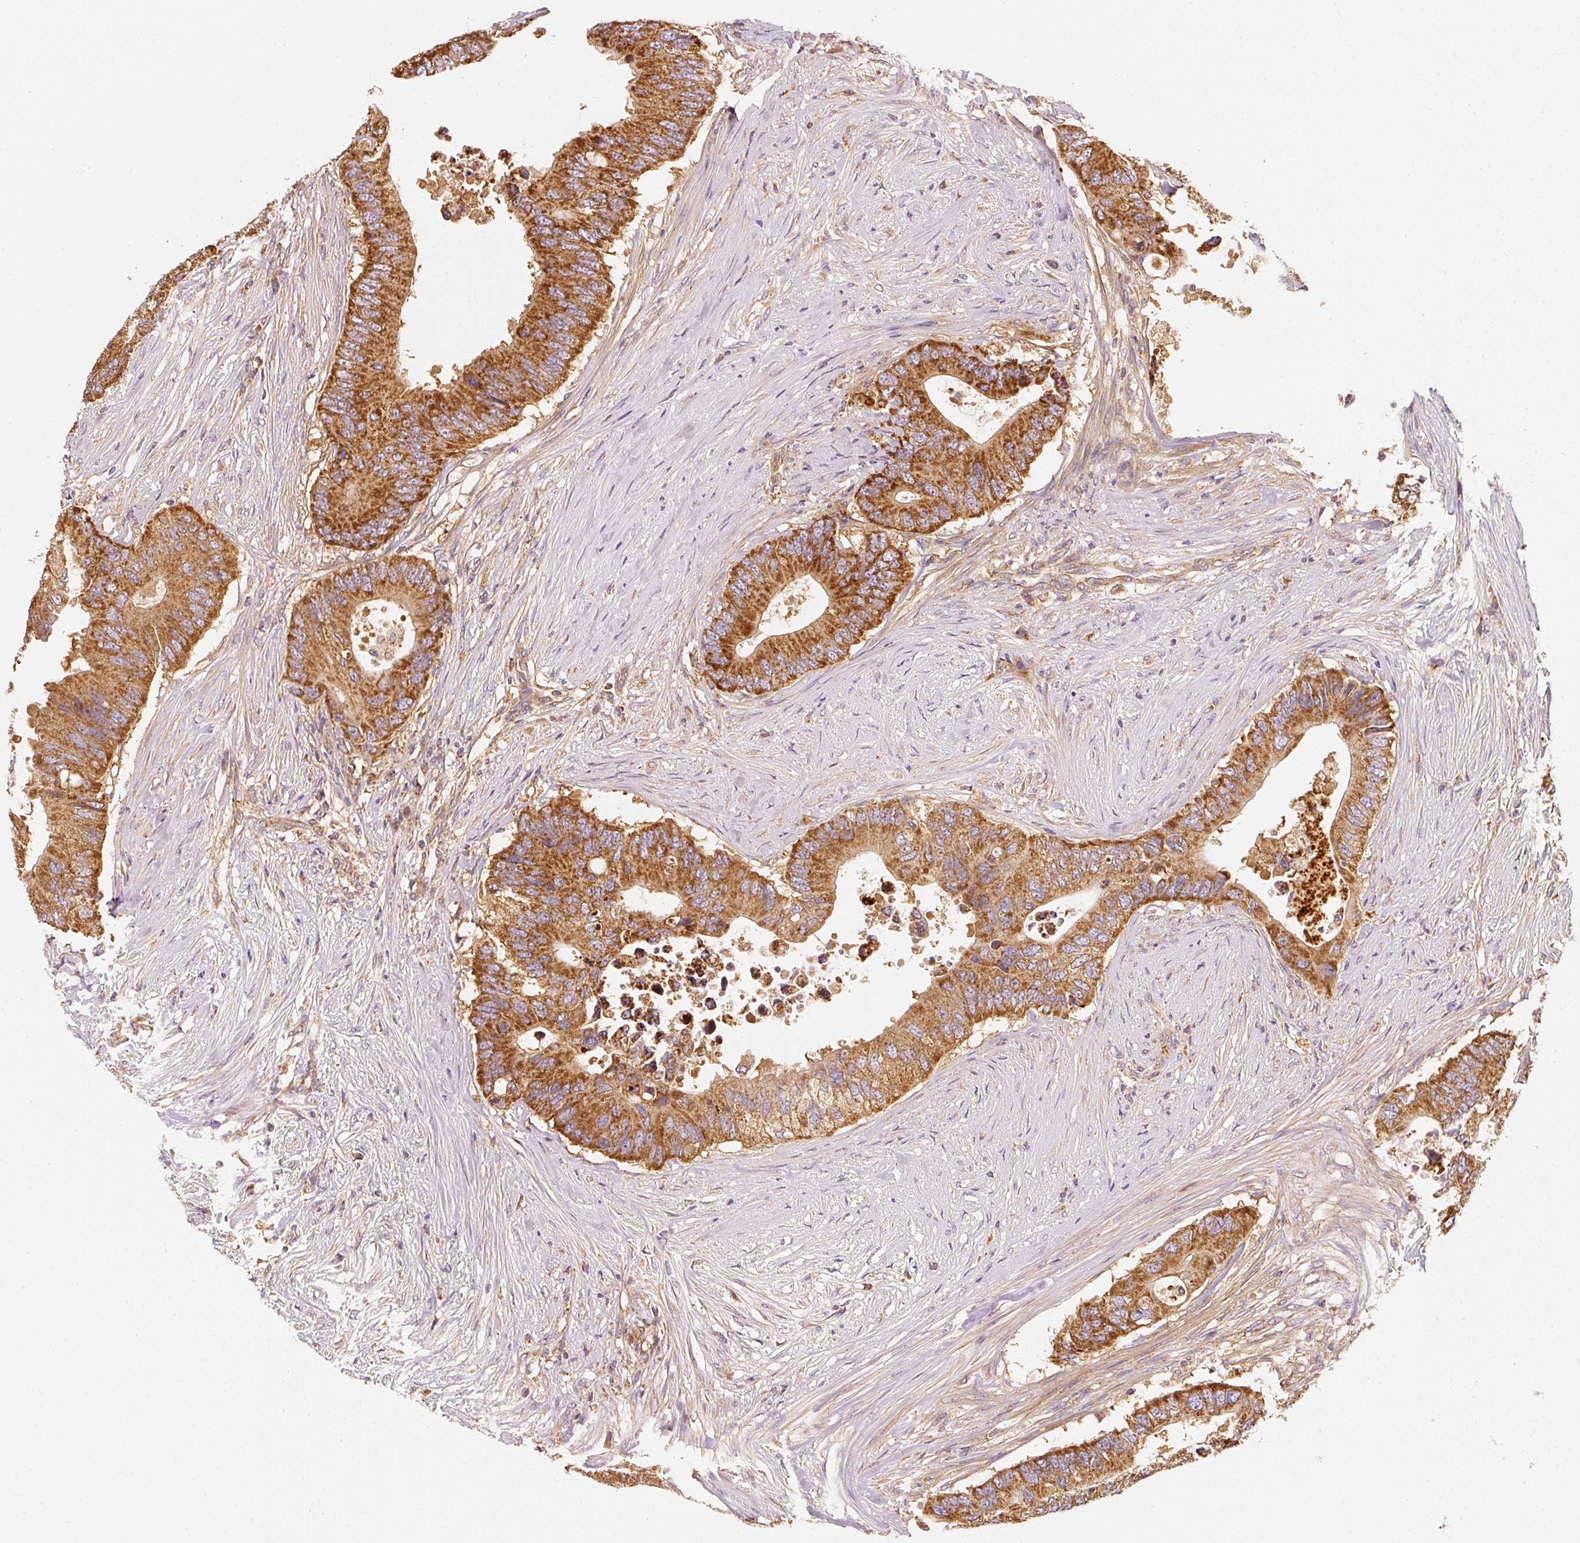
{"staining": {"intensity": "strong", "quantity": ">75%", "location": "cytoplasmic/membranous"}, "tissue": "colorectal cancer", "cell_type": "Tumor cells", "image_type": "cancer", "snomed": [{"axis": "morphology", "description": "Adenocarcinoma, NOS"}, {"axis": "topography", "description": "Colon"}], "caption": "Immunohistochemistry (IHC) histopathology image of neoplastic tissue: human colorectal adenocarcinoma stained using immunohistochemistry demonstrates high levels of strong protein expression localized specifically in the cytoplasmic/membranous of tumor cells, appearing as a cytoplasmic/membranous brown color.", "gene": "TOMM40", "patient": {"sex": "male", "age": 71}}